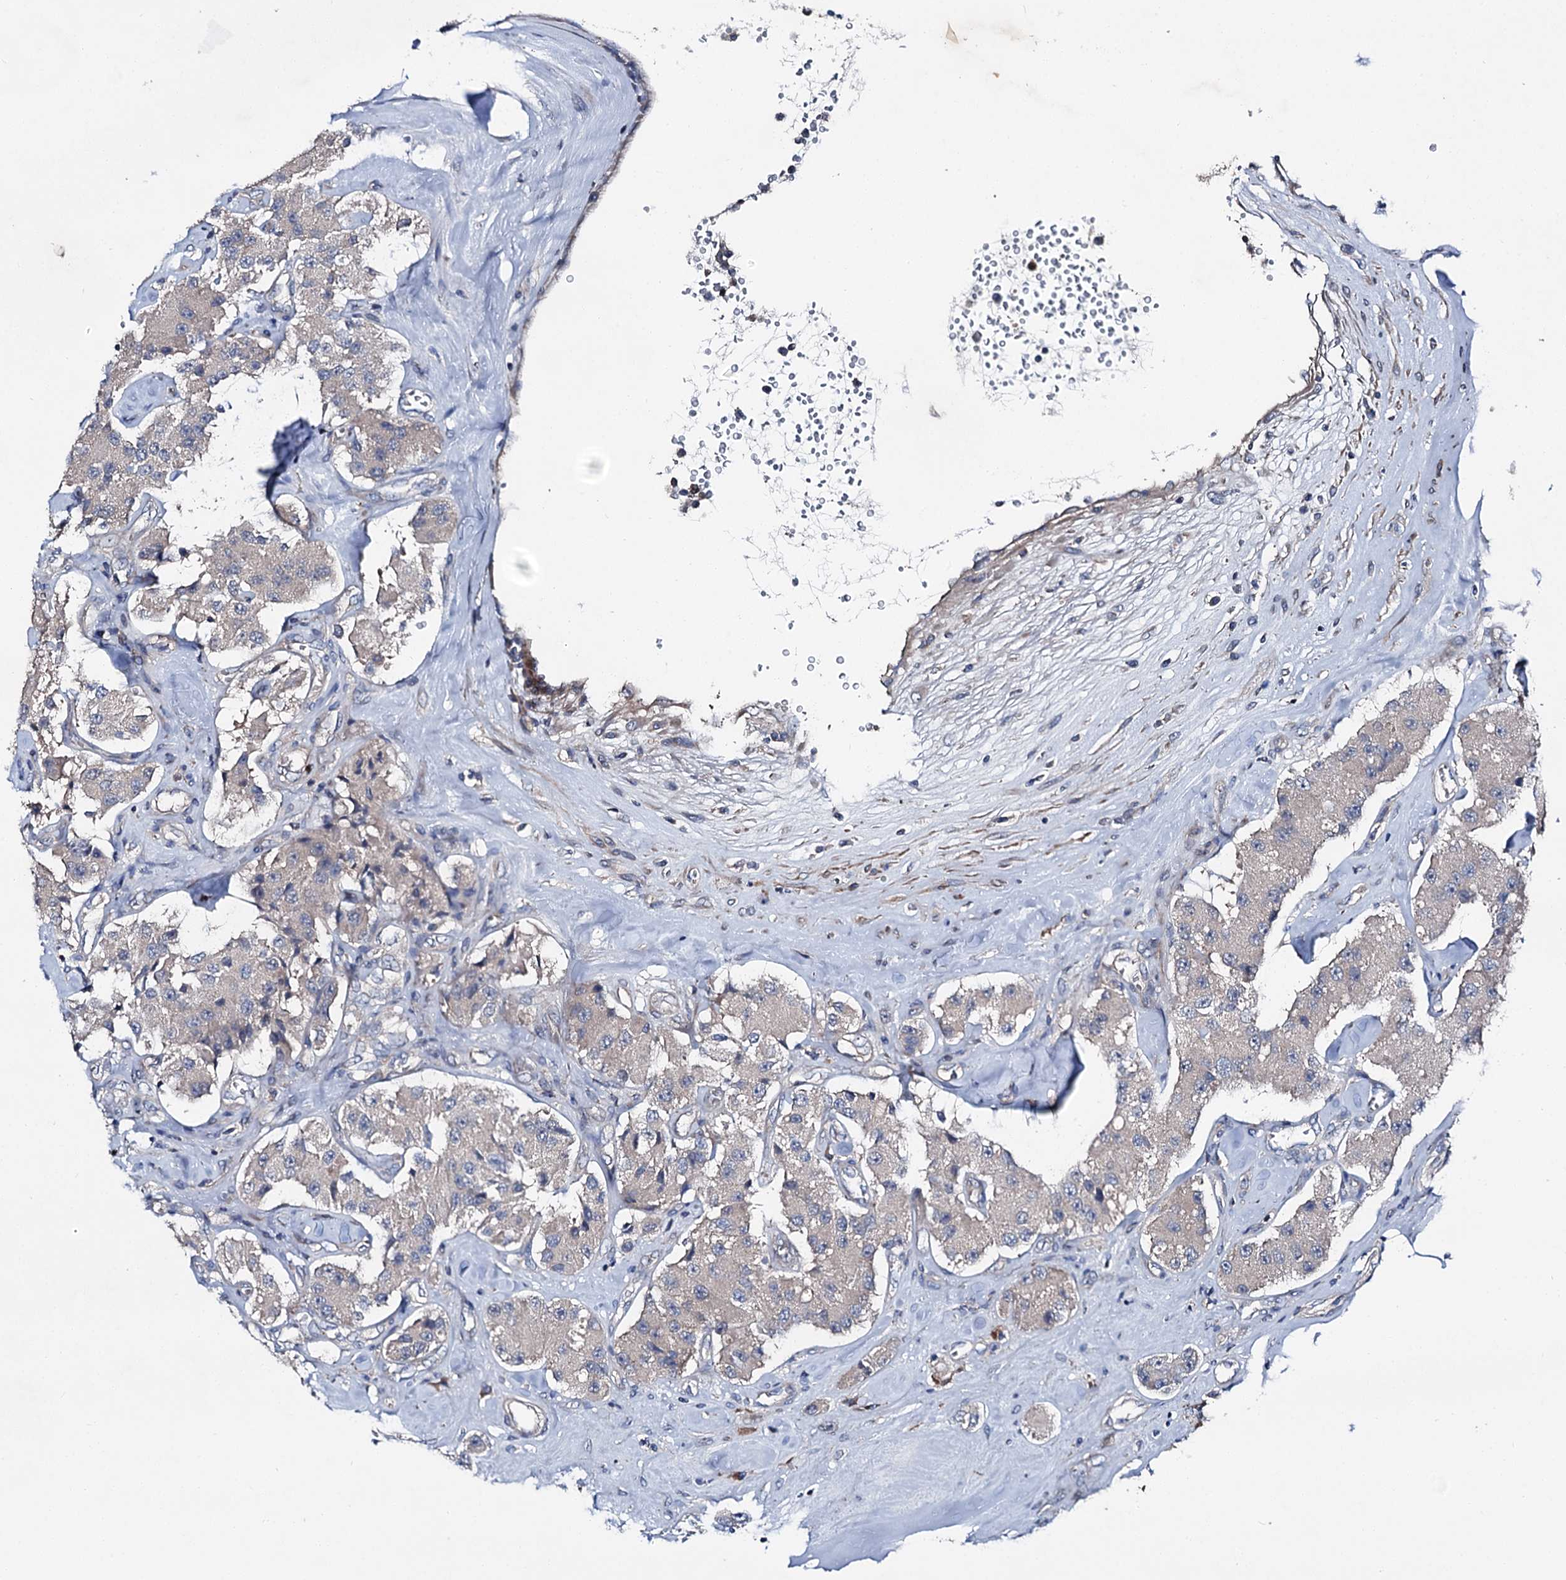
{"staining": {"intensity": "negative", "quantity": "none", "location": "none"}, "tissue": "carcinoid", "cell_type": "Tumor cells", "image_type": "cancer", "snomed": [{"axis": "morphology", "description": "Carcinoid, malignant, NOS"}, {"axis": "topography", "description": "Pancreas"}], "caption": "High power microscopy micrograph of an IHC micrograph of carcinoid (malignant), revealing no significant staining in tumor cells. Nuclei are stained in blue.", "gene": "SLC22A25", "patient": {"sex": "male", "age": 41}}